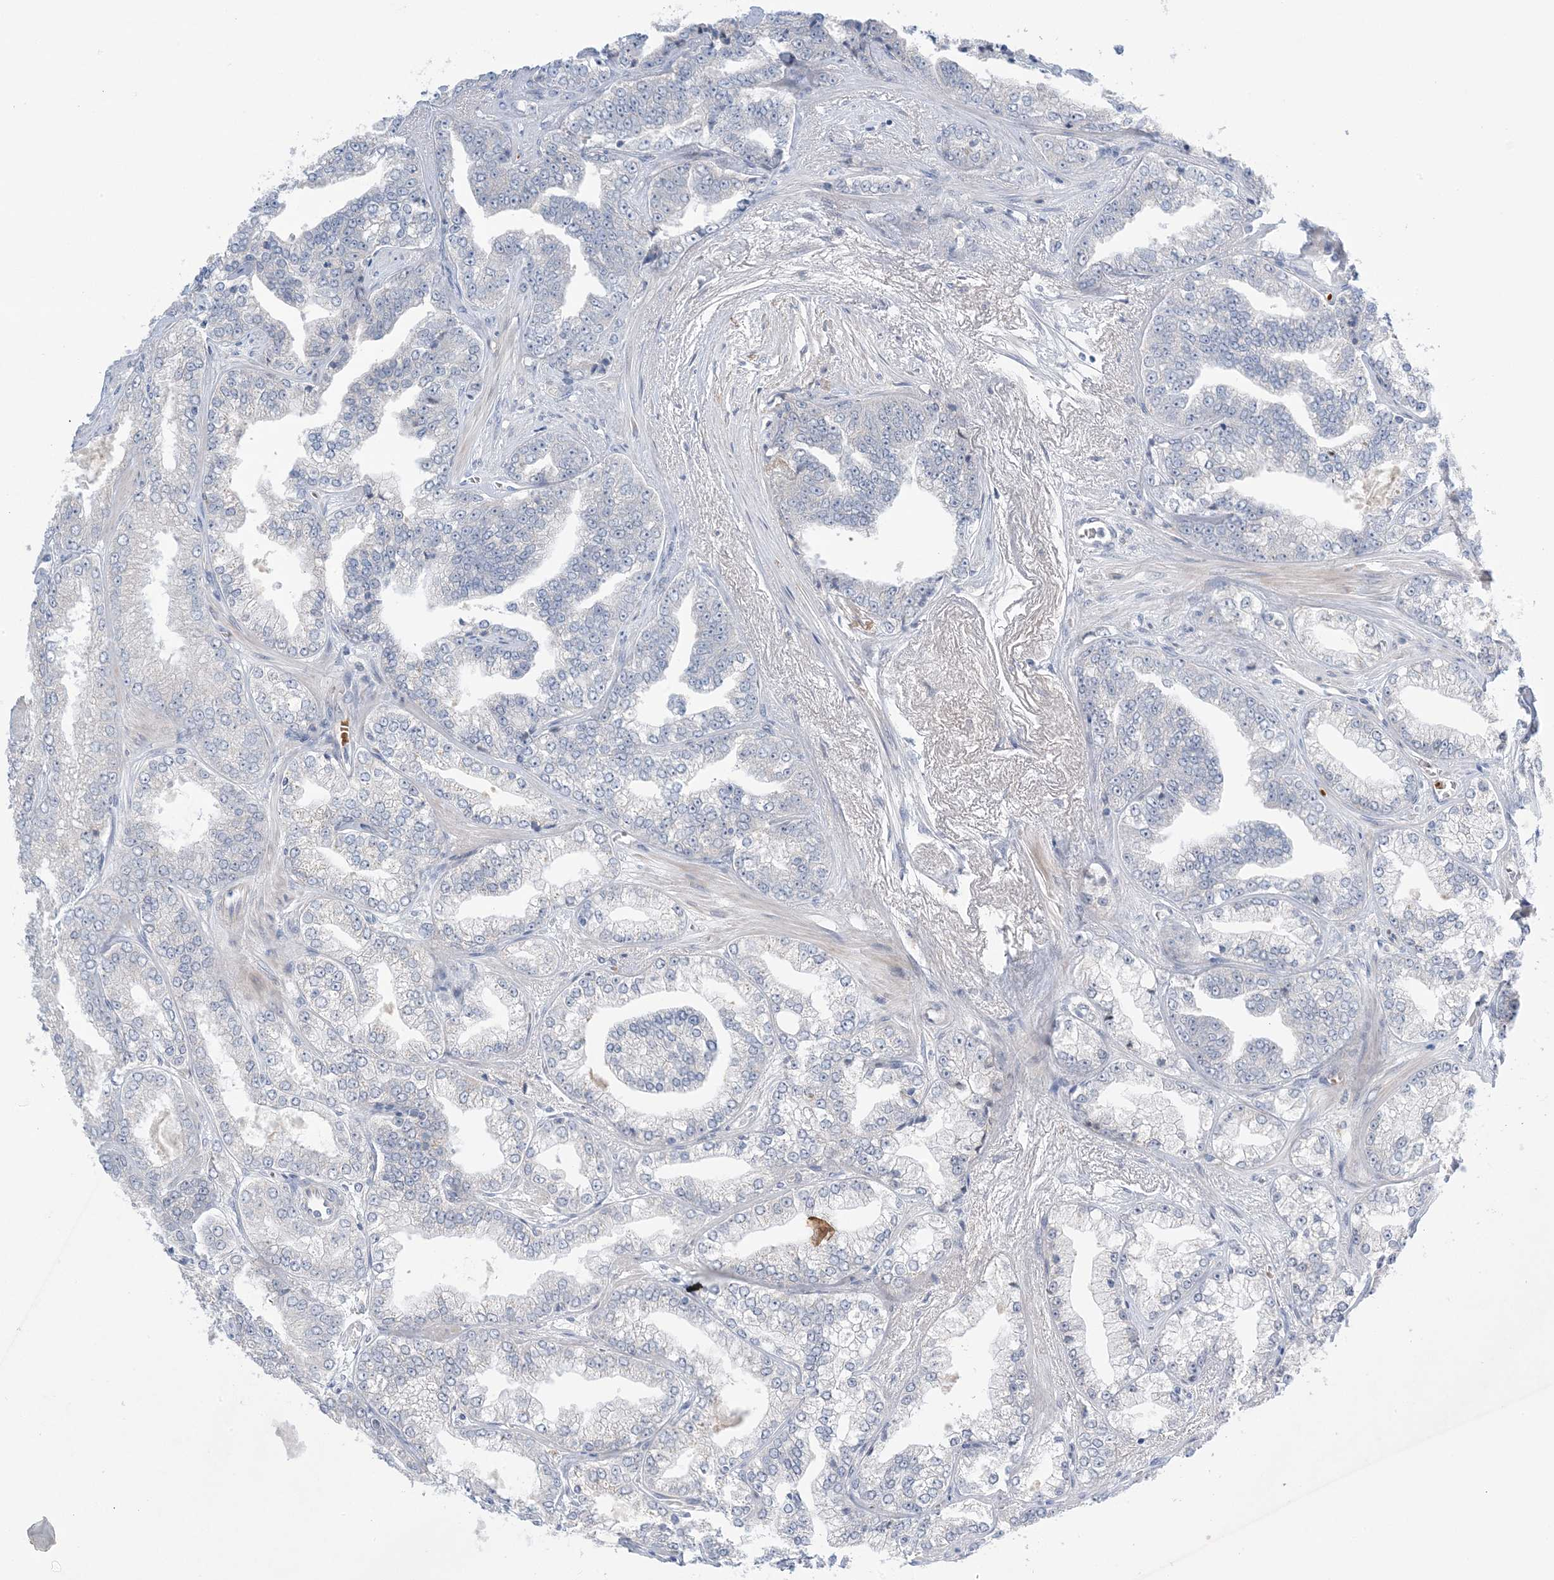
{"staining": {"intensity": "negative", "quantity": "none", "location": "none"}, "tissue": "prostate cancer", "cell_type": "Tumor cells", "image_type": "cancer", "snomed": [{"axis": "morphology", "description": "Adenocarcinoma, High grade"}, {"axis": "topography", "description": "Prostate"}], "caption": "Prostate cancer was stained to show a protein in brown. There is no significant staining in tumor cells. (DAB immunohistochemistry, high magnification).", "gene": "MMGT1", "patient": {"sex": "male", "age": 71}}